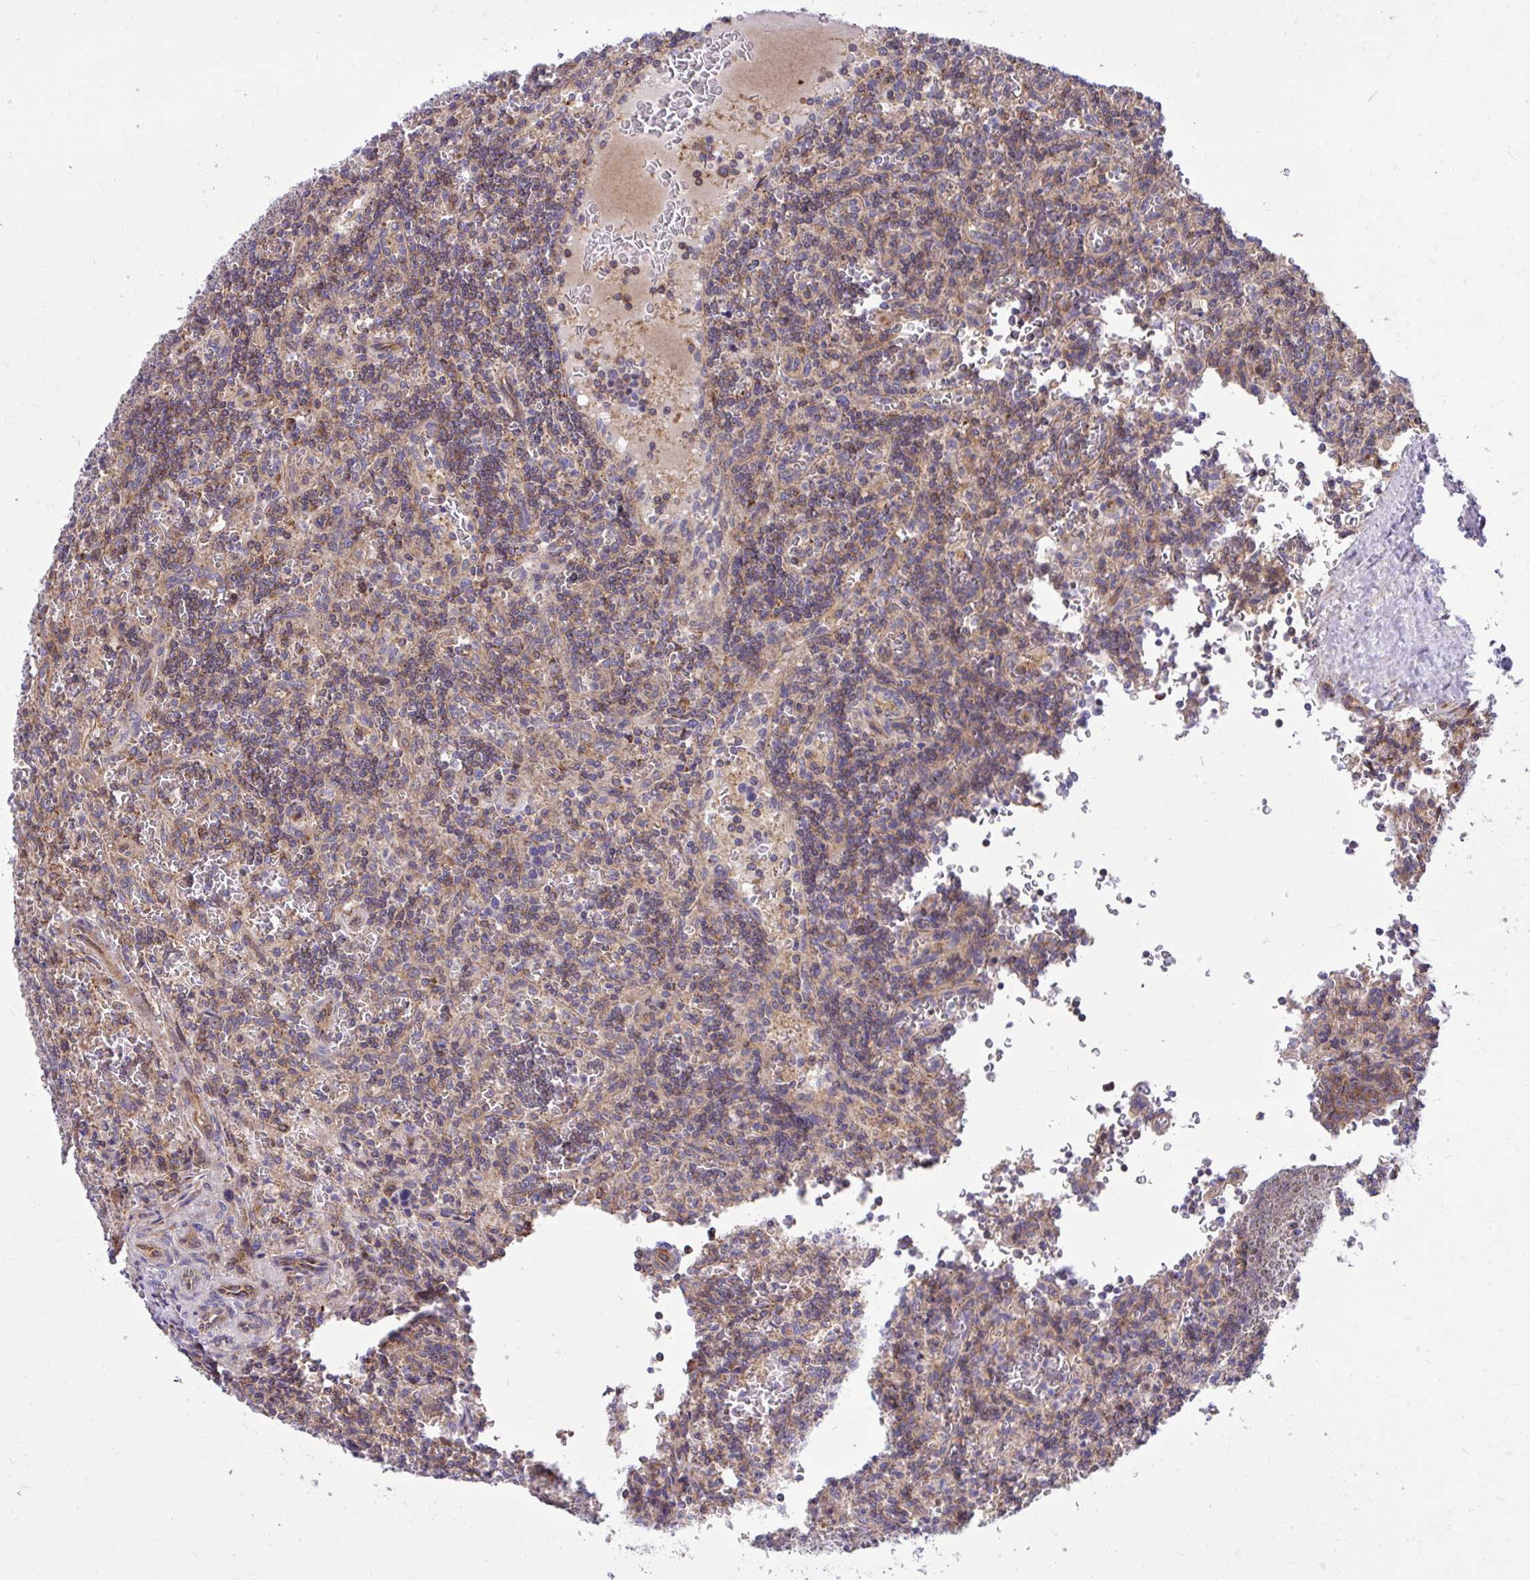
{"staining": {"intensity": "weak", "quantity": "<25%", "location": "cytoplasmic/membranous"}, "tissue": "lymphoma", "cell_type": "Tumor cells", "image_type": "cancer", "snomed": [{"axis": "morphology", "description": "Malignant lymphoma, non-Hodgkin's type, Low grade"}, {"axis": "topography", "description": "Spleen"}], "caption": "High power microscopy histopathology image of an immunohistochemistry (IHC) histopathology image of low-grade malignant lymphoma, non-Hodgkin's type, revealing no significant positivity in tumor cells.", "gene": "NMNAT3", "patient": {"sex": "male", "age": 73}}